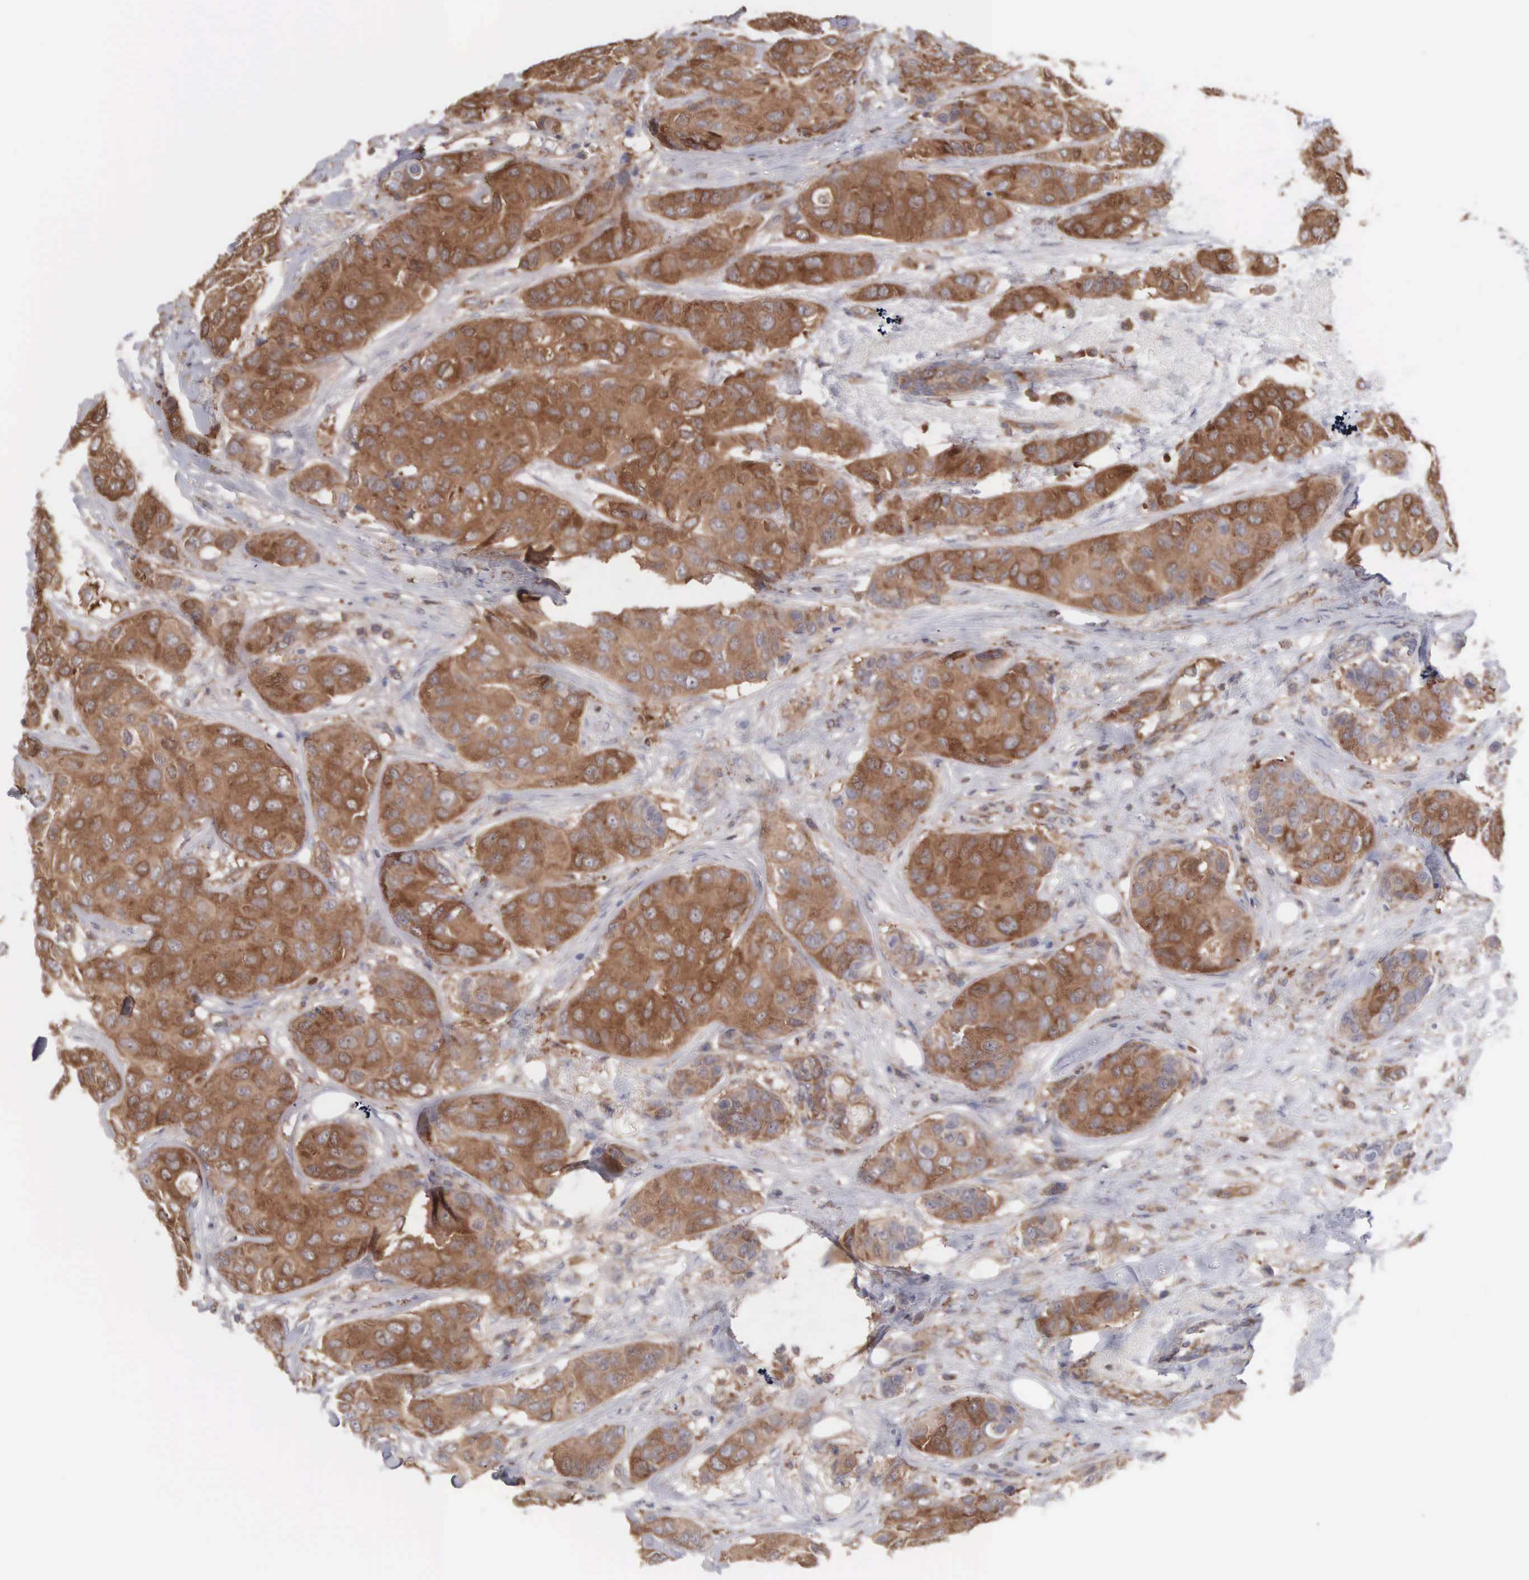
{"staining": {"intensity": "strong", "quantity": ">75%", "location": "cytoplasmic/membranous"}, "tissue": "breast cancer", "cell_type": "Tumor cells", "image_type": "cancer", "snomed": [{"axis": "morphology", "description": "Duct carcinoma"}, {"axis": "topography", "description": "Breast"}], "caption": "High-magnification brightfield microscopy of invasive ductal carcinoma (breast) stained with DAB (brown) and counterstained with hematoxylin (blue). tumor cells exhibit strong cytoplasmic/membranous staining is identified in approximately>75% of cells. Using DAB (brown) and hematoxylin (blue) stains, captured at high magnification using brightfield microscopy.", "gene": "MTHFD1", "patient": {"sex": "female", "age": 68}}